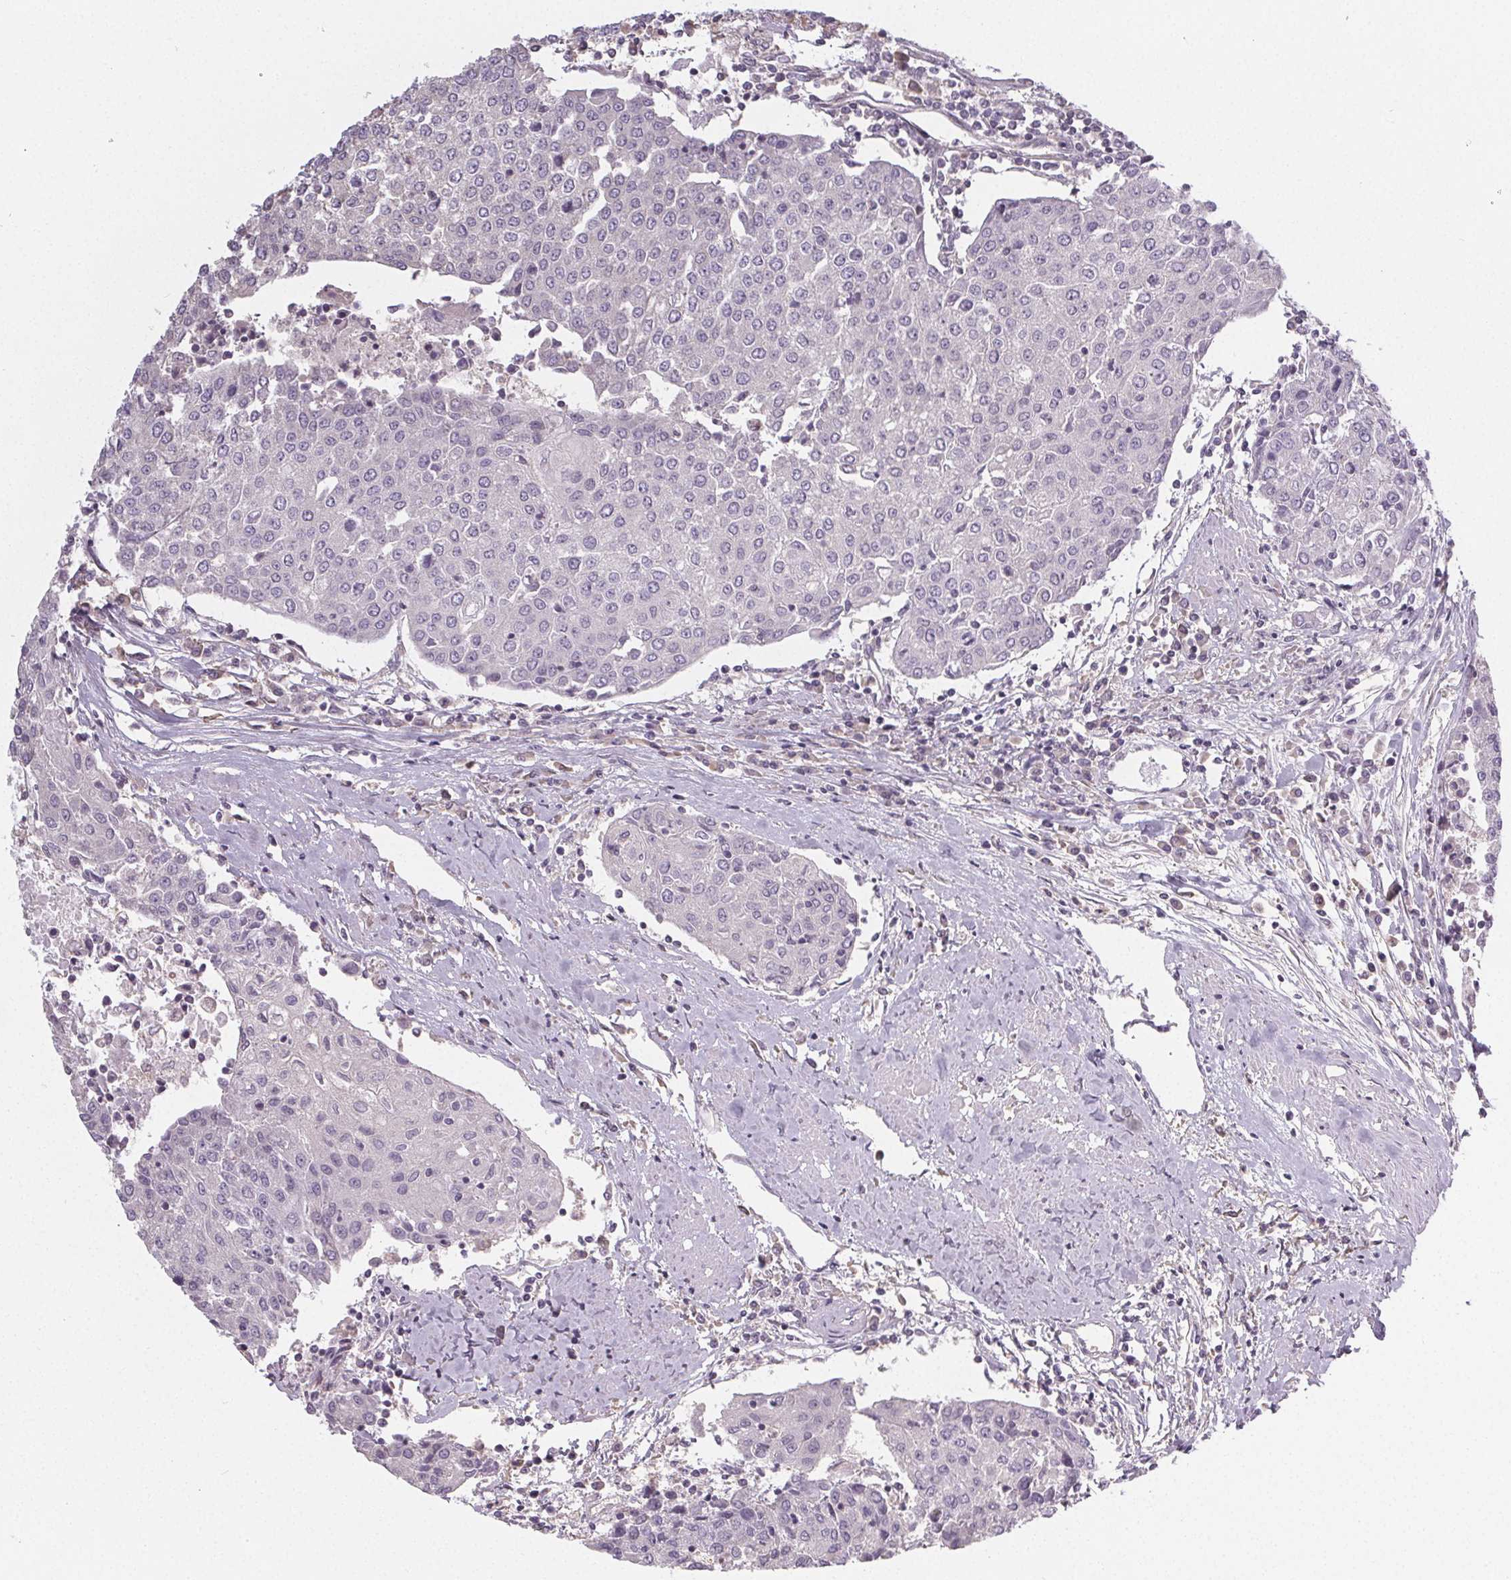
{"staining": {"intensity": "negative", "quantity": "none", "location": "none"}, "tissue": "urothelial cancer", "cell_type": "Tumor cells", "image_type": "cancer", "snomed": [{"axis": "morphology", "description": "Urothelial carcinoma, High grade"}, {"axis": "topography", "description": "Urinary bladder"}], "caption": "This is a histopathology image of IHC staining of high-grade urothelial carcinoma, which shows no staining in tumor cells. (Brightfield microscopy of DAB immunohistochemistry (IHC) at high magnification).", "gene": "SLC26A2", "patient": {"sex": "female", "age": 85}}